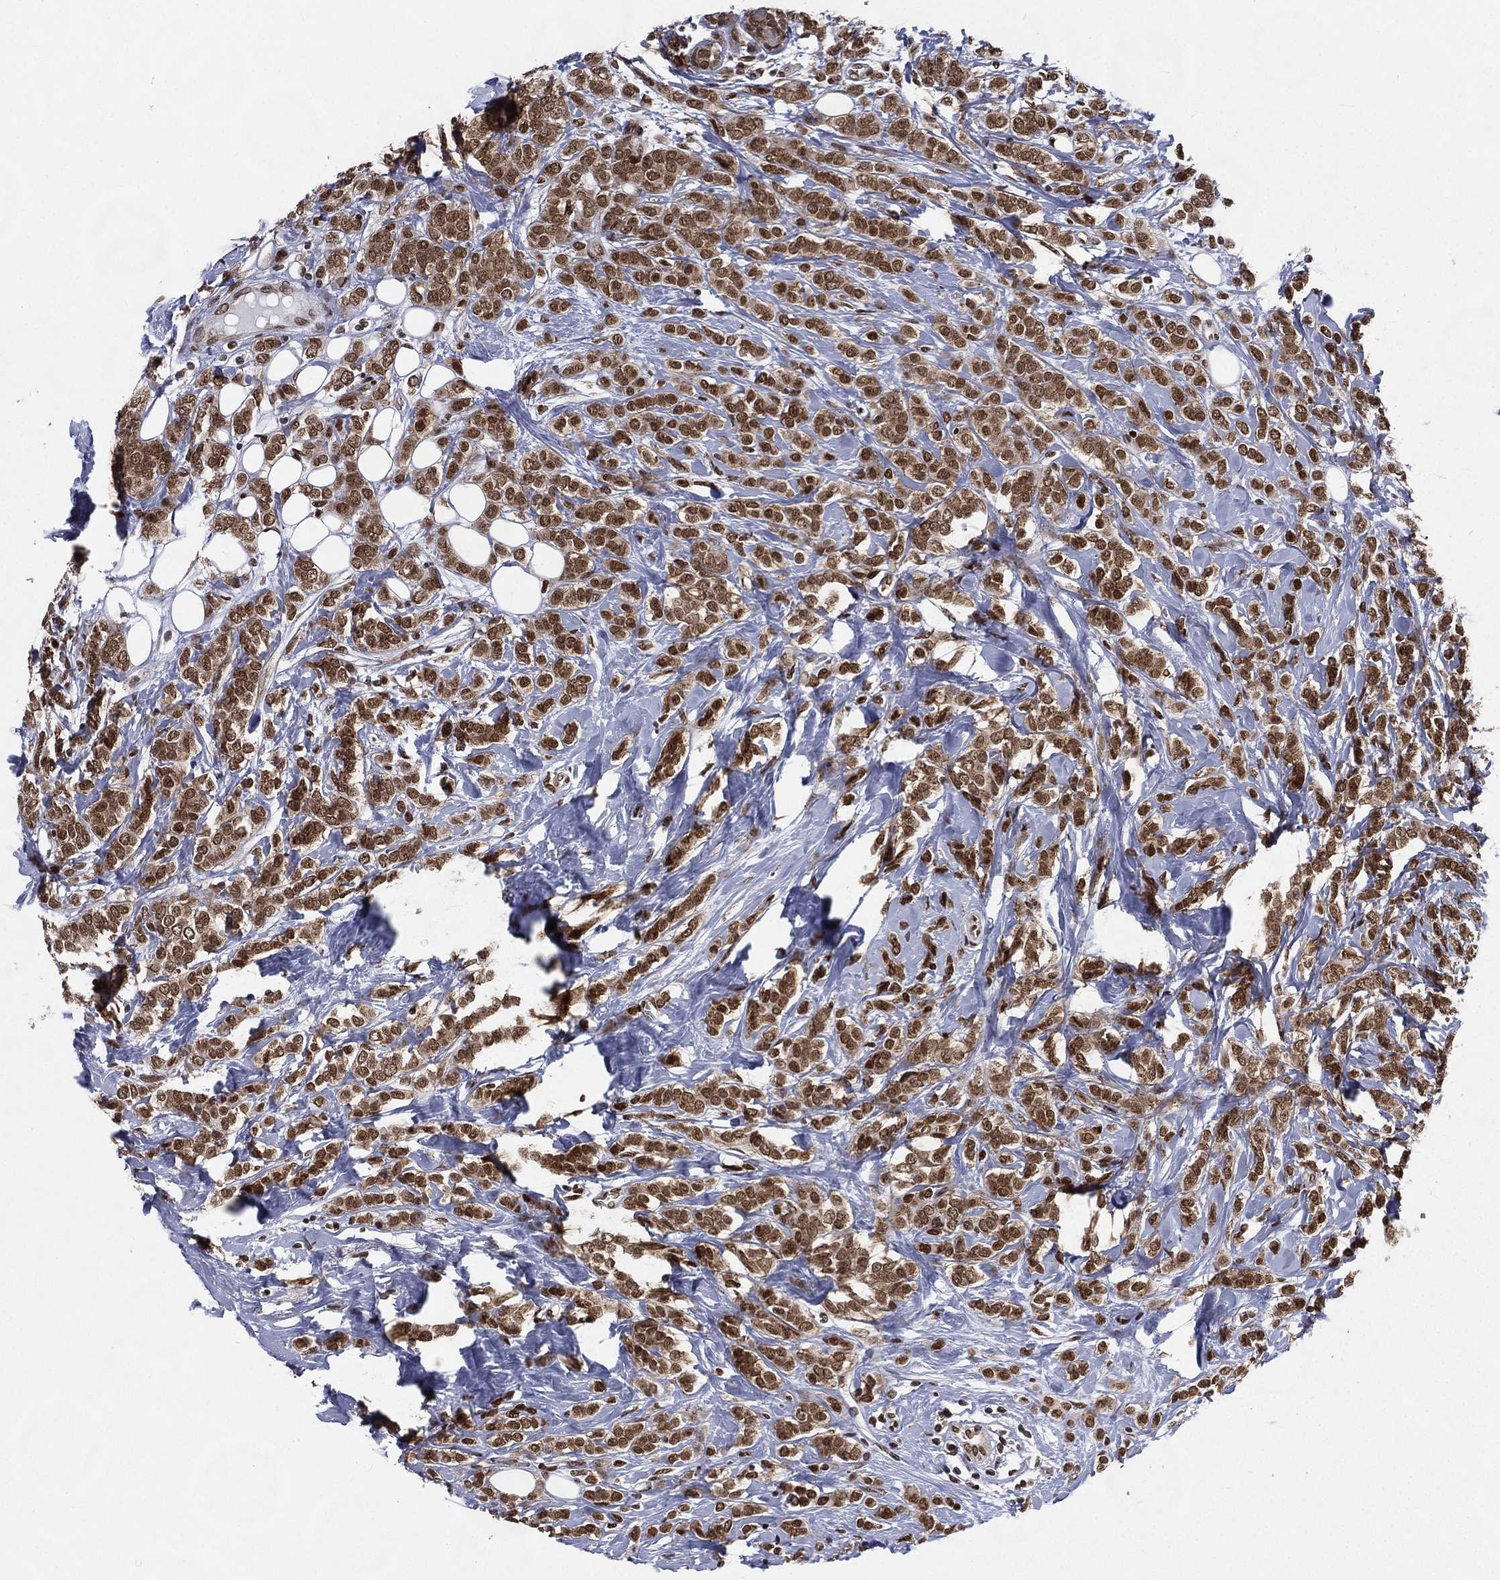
{"staining": {"intensity": "strong", "quantity": ">75%", "location": "nuclear"}, "tissue": "breast cancer", "cell_type": "Tumor cells", "image_type": "cancer", "snomed": [{"axis": "morphology", "description": "Lobular carcinoma"}, {"axis": "topography", "description": "Breast"}], "caption": "Lobular carcinoma (breast) tissue shows strong nuclear positivity in about >75% of tumor cells, visualized by immunohistochemistry.", "gene": "FUBP3", "patient": {"sex": "female", "age": 49}}